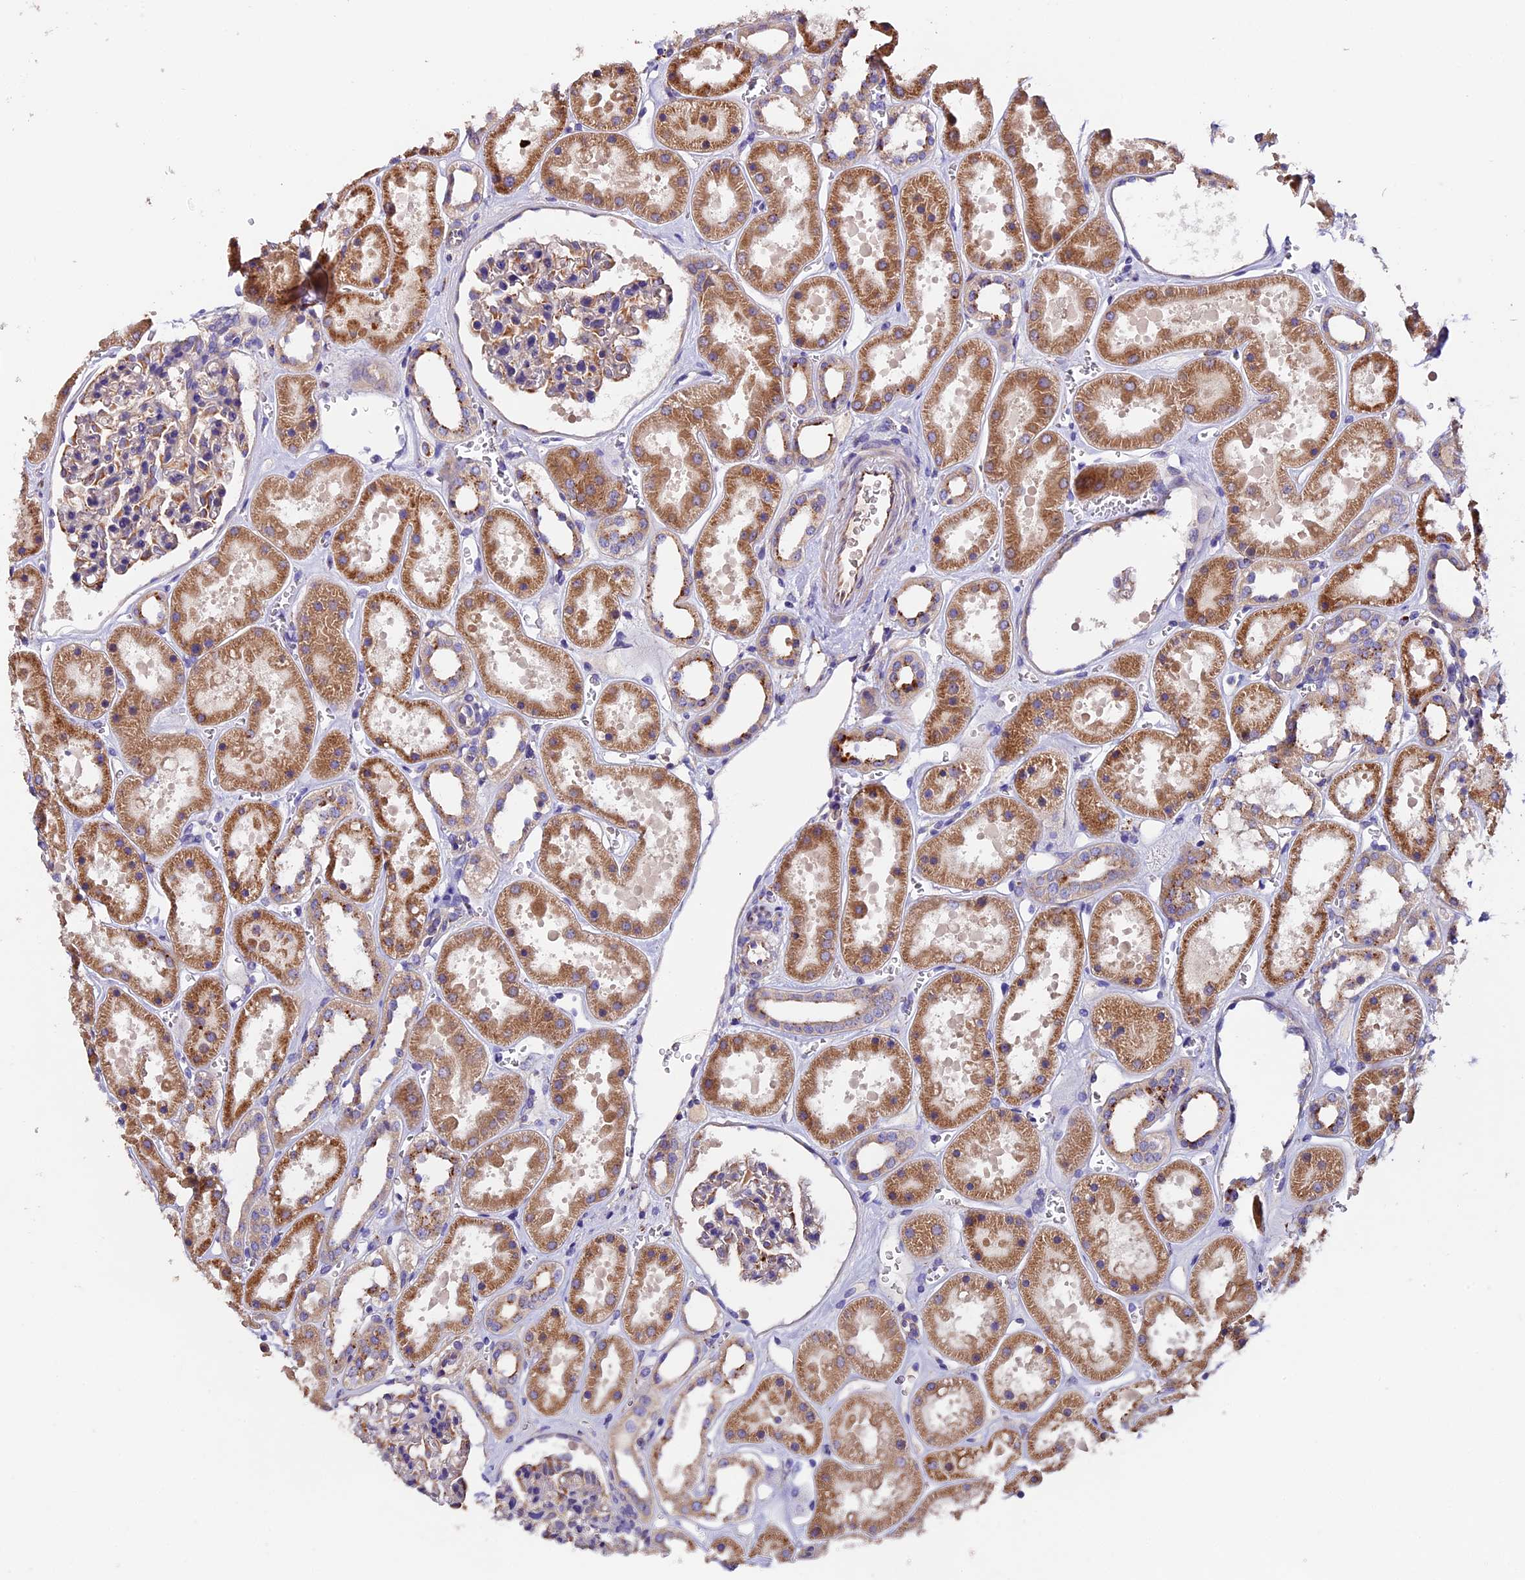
{"staining": {"intensity": "weak", "quantity": "<25%", "location": "cytoplasmic/membranous"}, "tissue": "kidney", "cell_type": "Cells in glomeruli", "image_type": "normal", "snomed": [{"axis": "morphology", "description": "Normal tissue, NOS"}, {"axis": "topography", "description": "Kidney"}], "caption": "Immunohistochemistry (IHC) histopathology image of benign human kidney stained for a protein (brown), which demonstrates no positivity in cells in glomeruli. (DAB (3,3'-diaminobenzidine) IHC, high magnification).", "gene": "CLN5", "patient": {"sex": "female", "age": 41}}